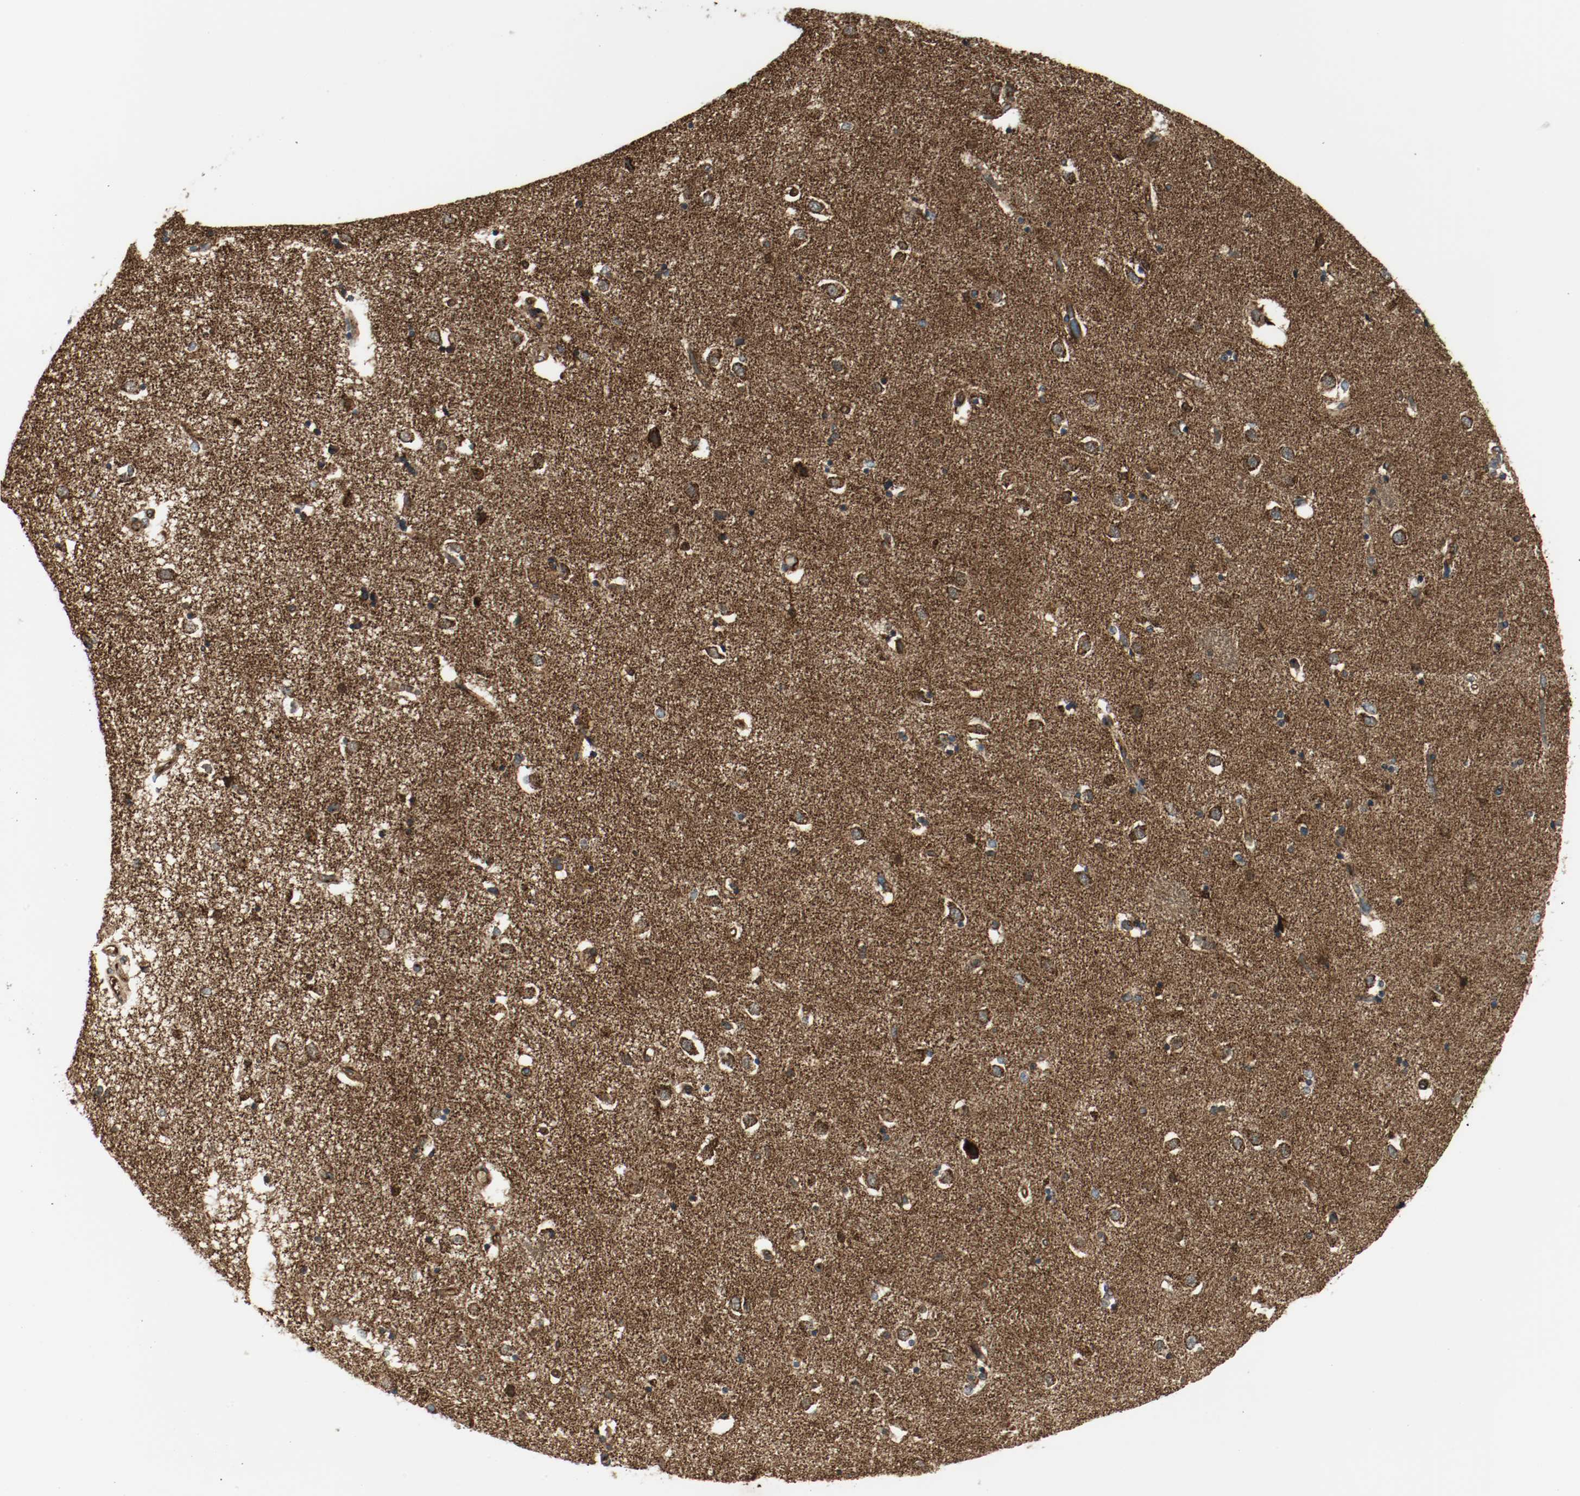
{"staining": {"intensity": "strong", "quantity": ">75%", "location": "cytoplasmic/membranous"}, "tissue": "caudate", "cell_type": "Glial cells", "image_type": "normal", "snomed": [{"axis": "morphology", "description": "Normal tissue, NOS"}, {"axis": "topography", "description": "Lateral ventricle wall"}], "caption": "Human caudate stained for a protein (brown) demonstrates strong cytoplasmic/membranous positive positivity in about >75% of glial cells.", "gene": "PLCG1", "patient": {"sex": "female", "age": 54}}